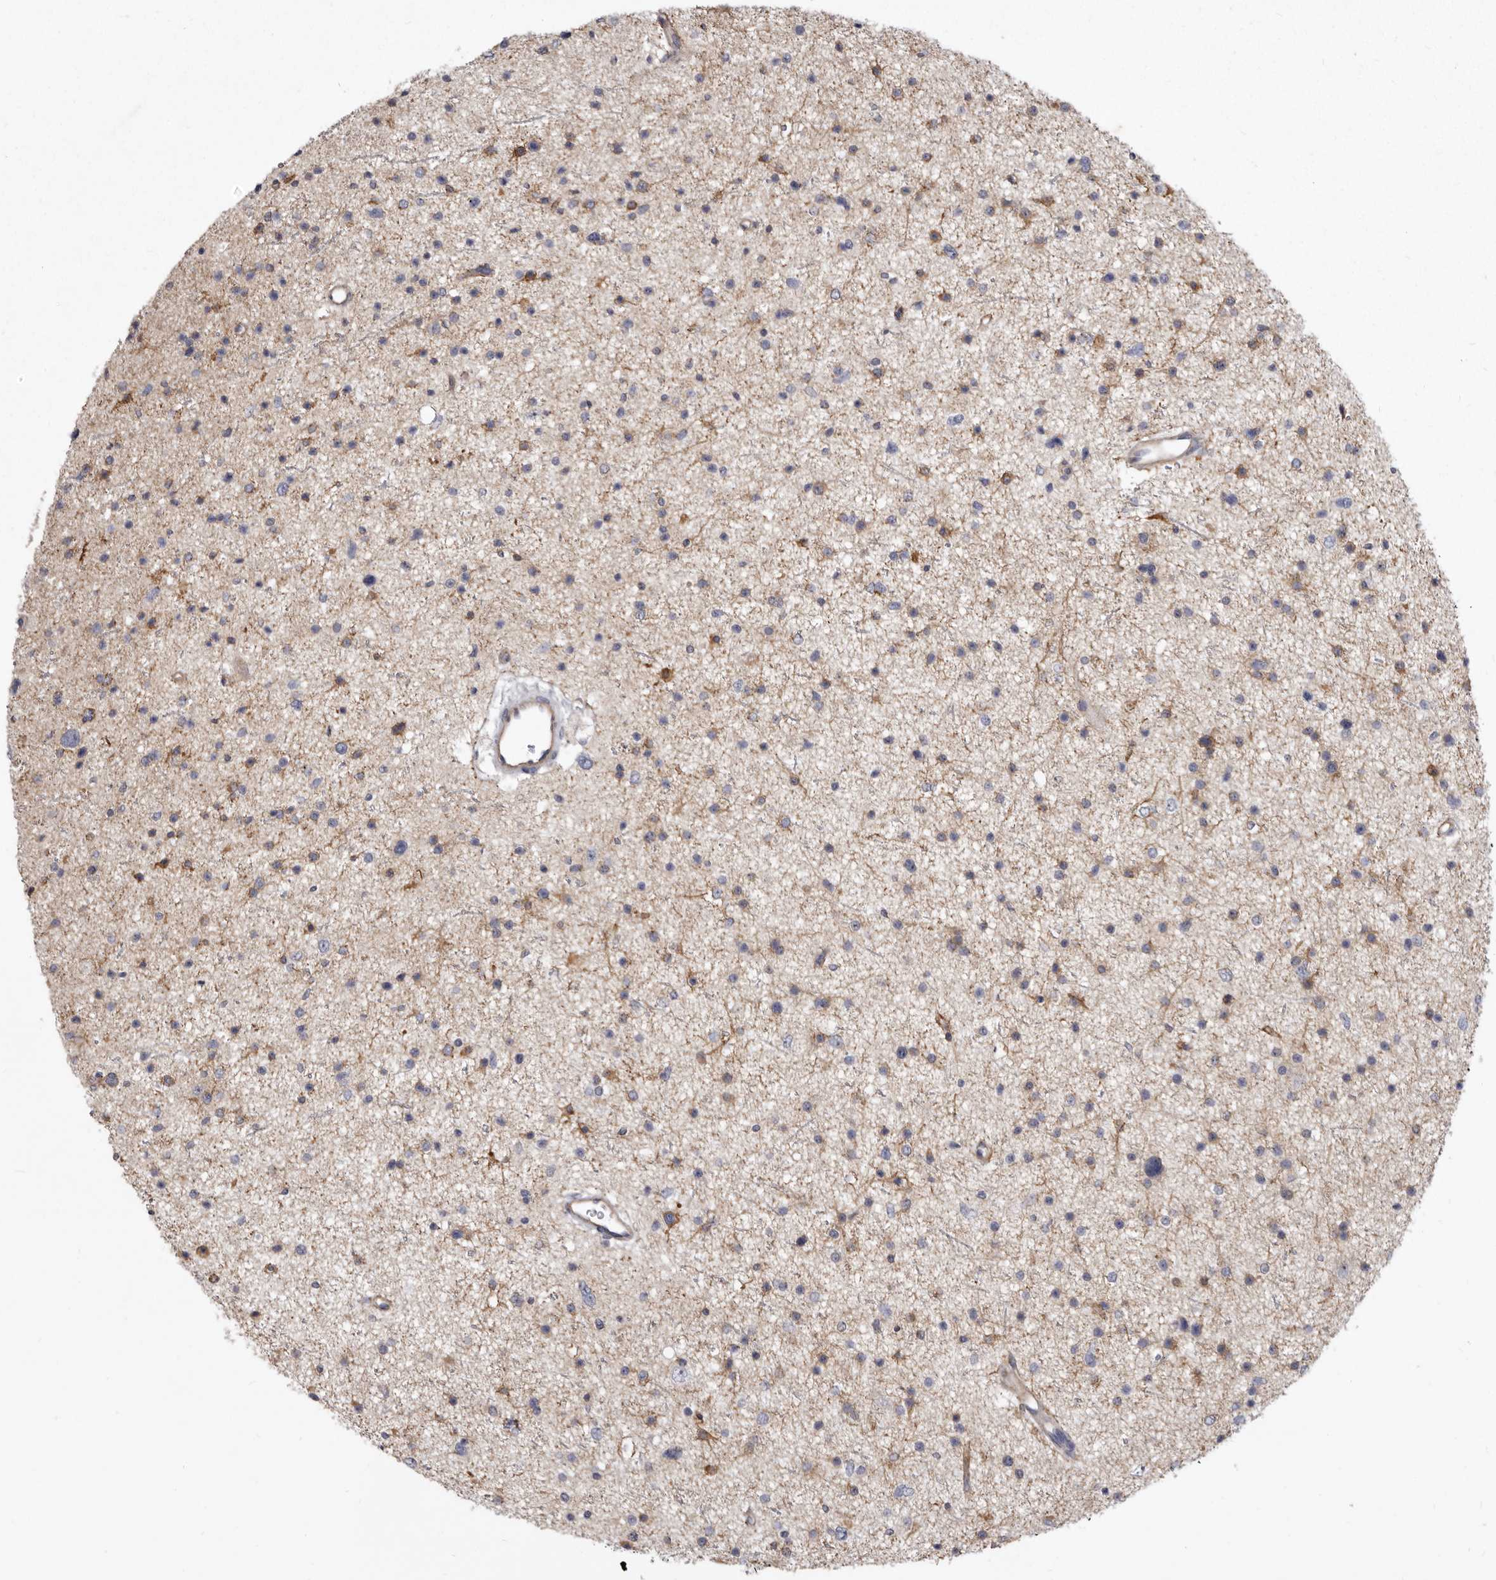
{"staining": {"intensity": "negative", "quantity": "none", "location": "none"}, "tissue": "glioma", "cell_type": "Tumor cells", "image_type": "cancer", "snomed": [{"axis": "morphology", "description": "Glioma, malignant, Low grade"}, {"axis": "topography", "description": "Brain"}], "caption": "Image shows no significant protein expression in tumor cells of glioma.", "gene": "P2RX6", "patient": {"sex": "female", "age": 37}}